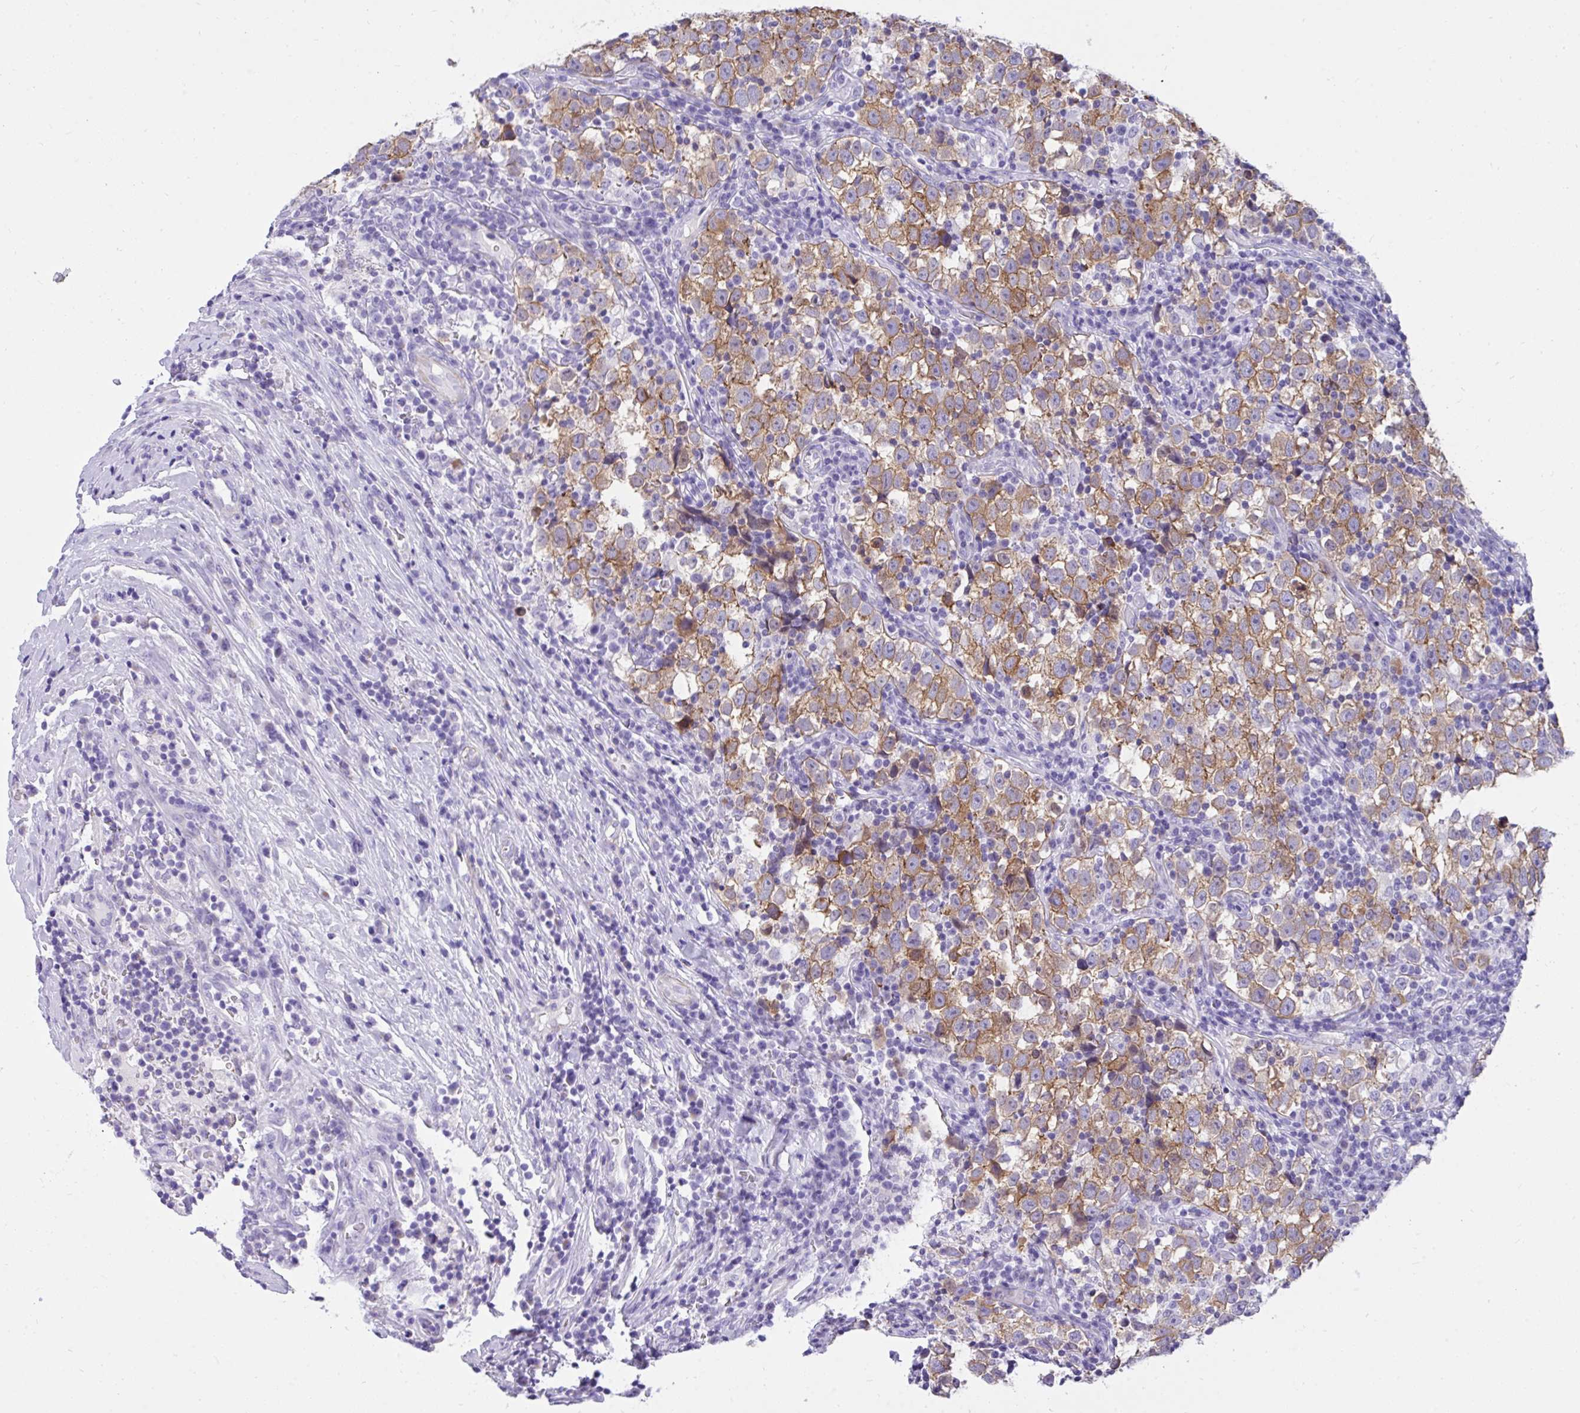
{"staining": {"intensity": "moderate", "quantity": ">75%", "location": "cytoplasmic/membranous"}, "tissue": "testis cancer", "cell_type": "Tumor cells", "image_type": "cancer", "snomed": [{"axis": "morphology", "description": "Normal tissue, NOS"}, {"axis": "morphology", "description": "Seminoma, NOS"}, {"axis": "topography", "description": "Testis"}], "caption": "Seminoma (testis) stained for a protein (brown) displays moderate cytoplasmic/membranous positive staining in approximately >75% of tumor cells.", "gene": "TLN2", "patient": {"sex": "male", "age": 43}}